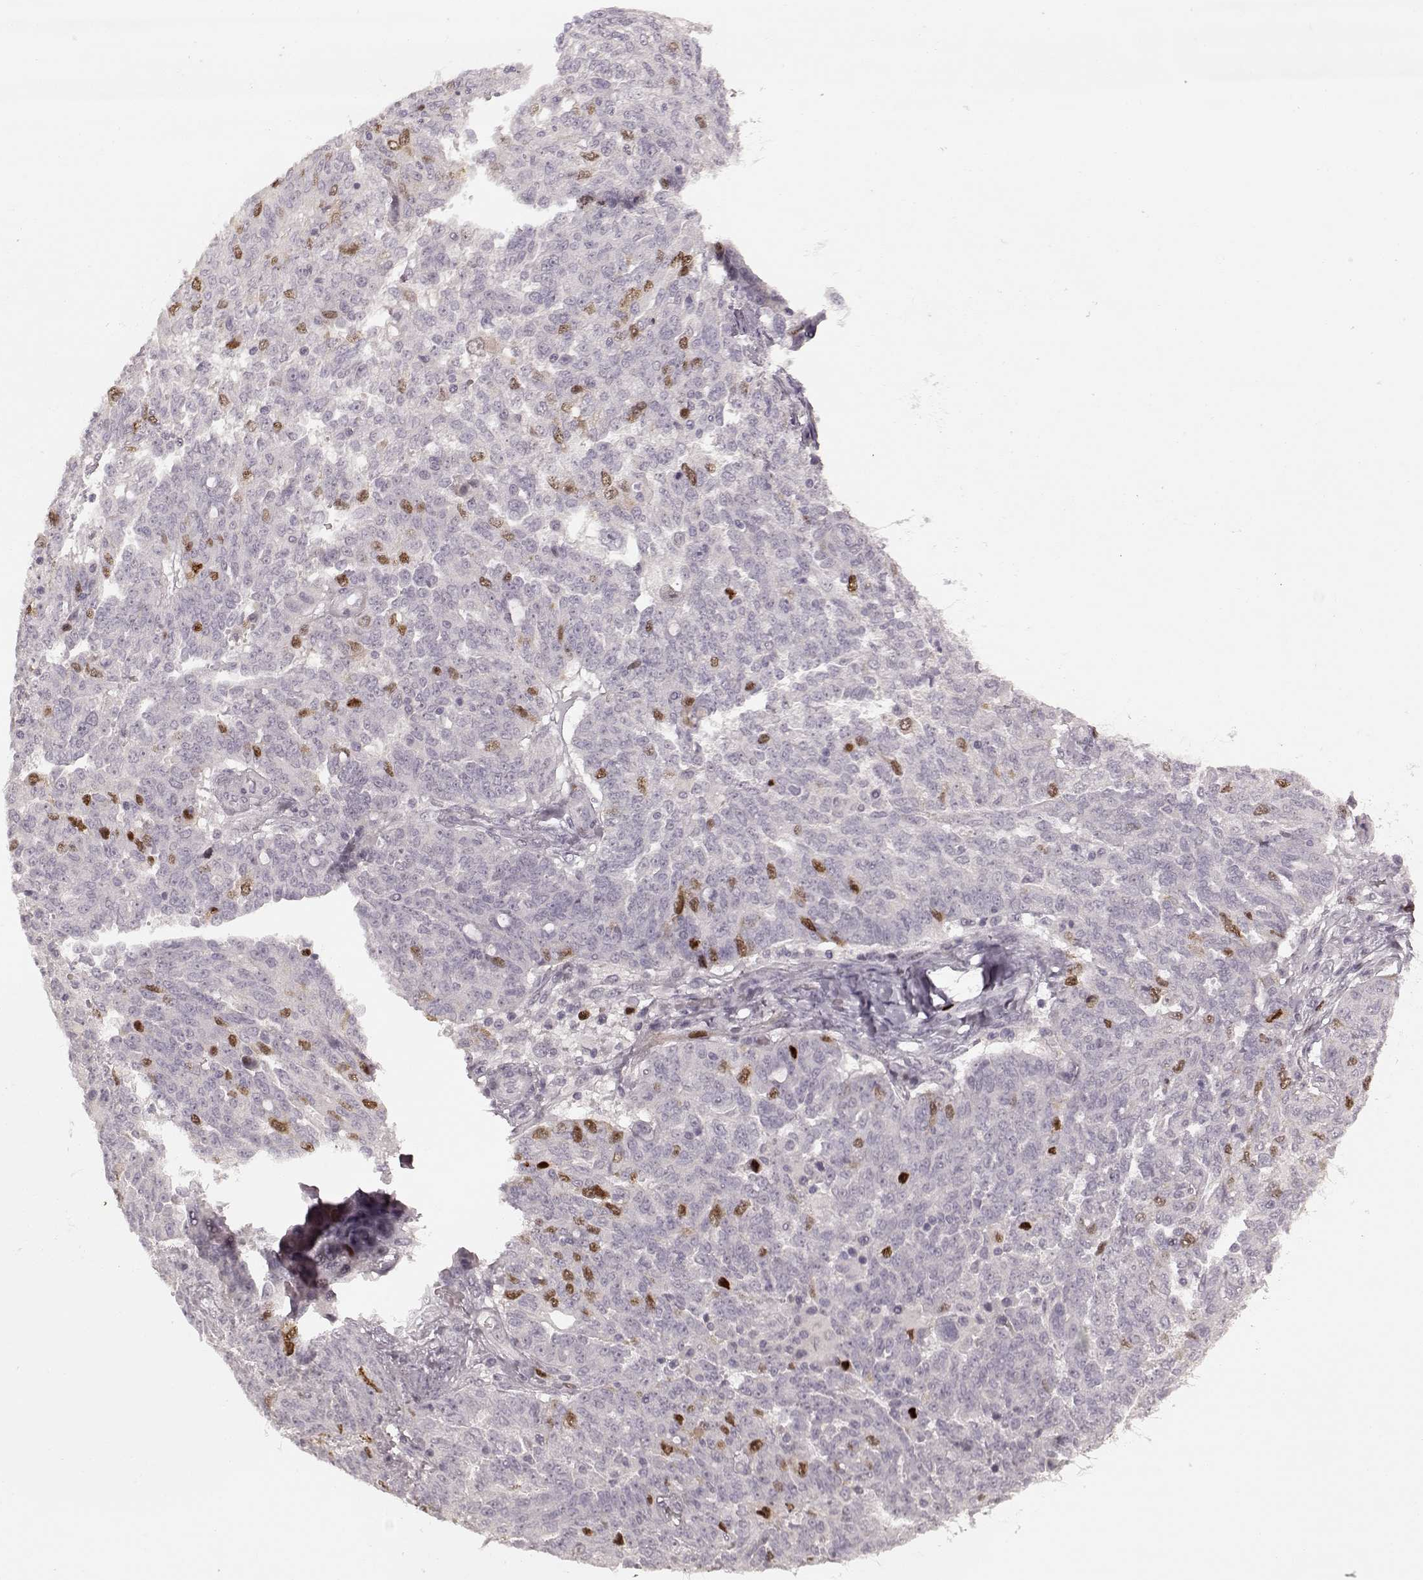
{"staining": {"intensity": "moderate", "quantity": "<25%", "location": "nuclear"}, "tissue": "ovarian cancer", "cell_type": "Tumor cells", "image_type": "cancer", "snomed": [{"axis": "morphology", "description": "Cystadenocarcinoma, serous, NOS"}, {"axis": "topography", "description": "Ovary"}], "caption": "Brown immunohistochemical staining in serous cystadenocarcinoma (ovarian) demonstrates moderate nuclear positivity in approximately <25% of tumor cells.", "gene": "CCNA2", "patient": {"sex": "female", "age": 67}}